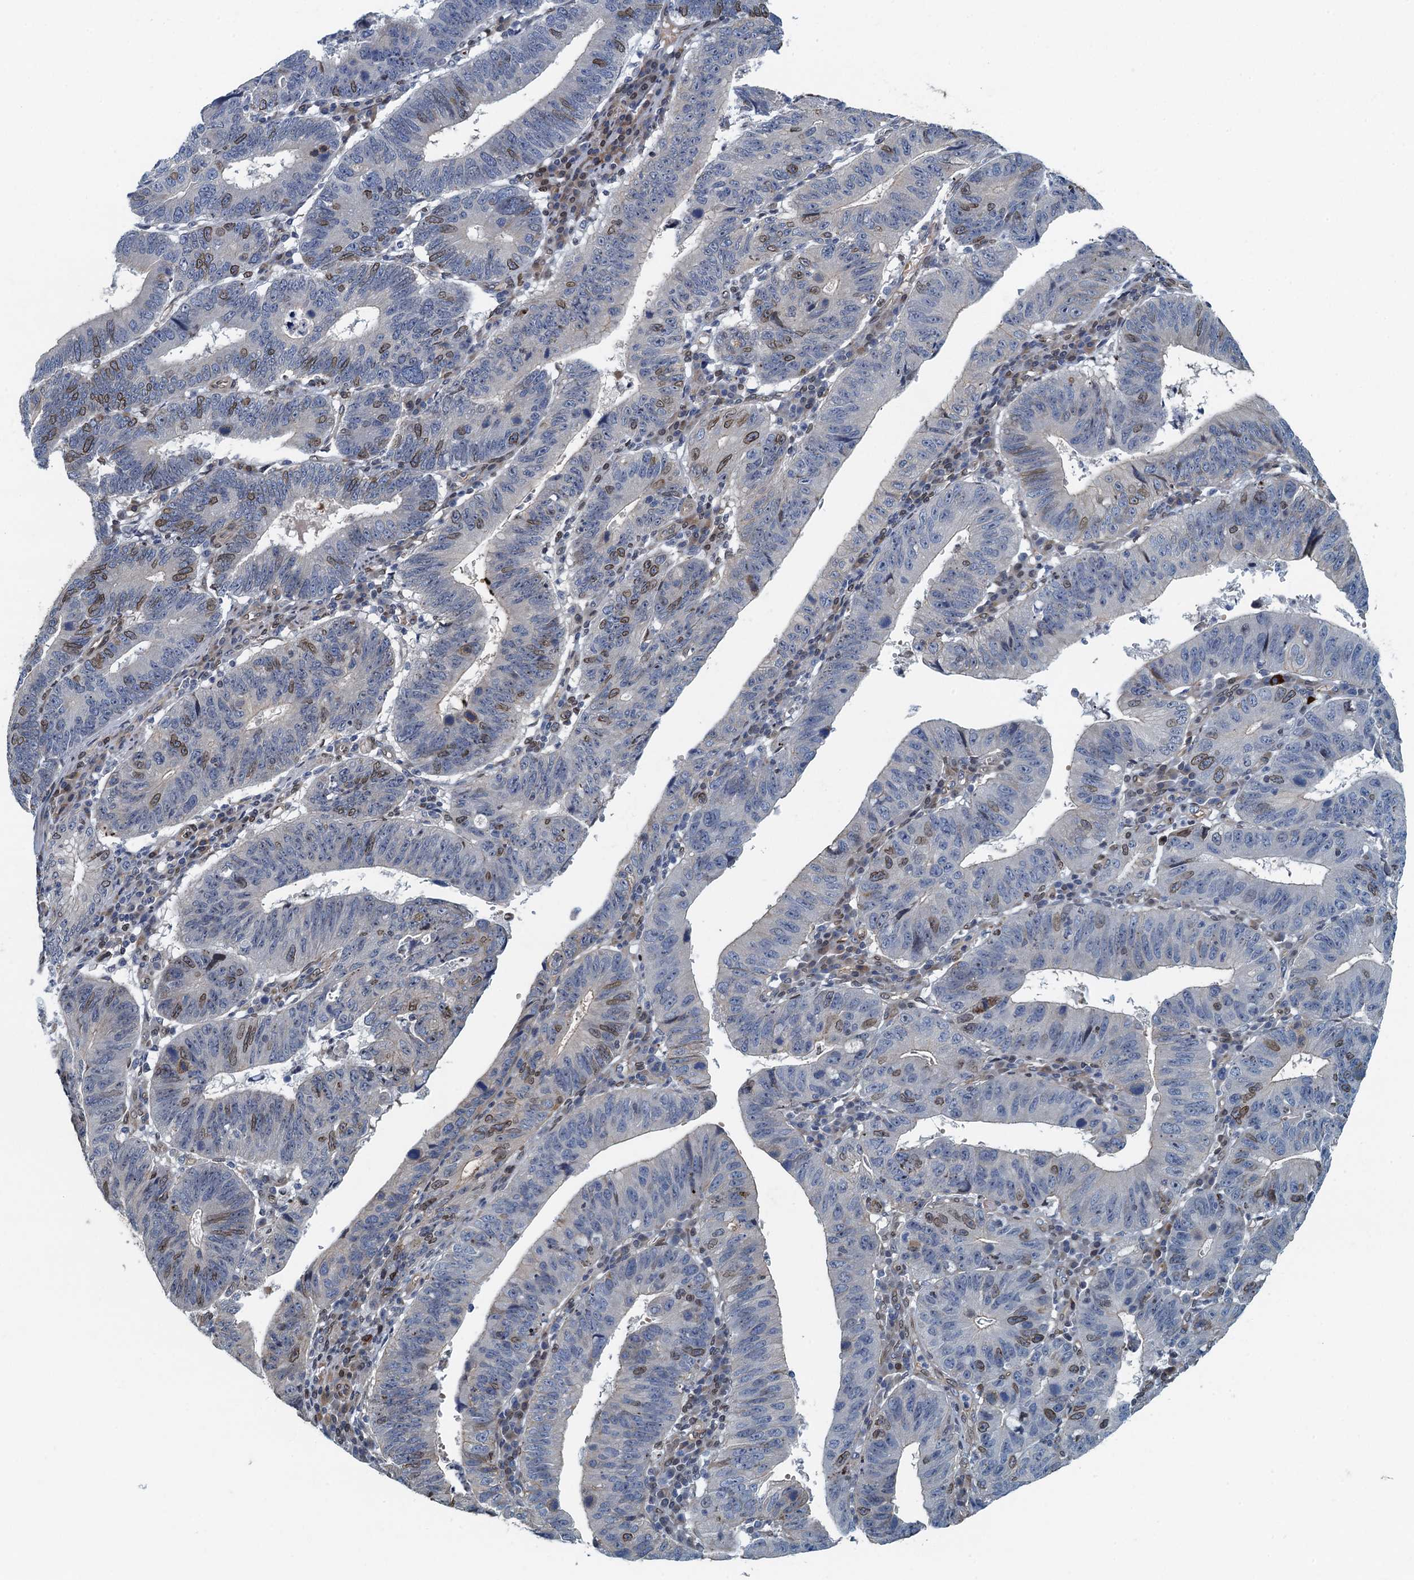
{"staining": {"intensity": "moderate", "quantity": "<25%", "location": "cytoplasmic/membranous,nuclear"}, "tissue": "stomach cancer", "cell_type": "Tumor cells", "image_type": "cancer", "snomed": [{"axis": "morphology", "description": "Adenocarcinoma, NOS"}, {"axis": "topography", "description": "Stomach"}], "caption": "A photomicrograph of human stomach adenocarcinoma stained for a protein displays moderate cytoplasmic/membranous and nuclear brown staining in tumor cells. (Brightfield microscopy of DAB IHC at high magnification).", "gene": "CCDC34", "patient": {"sex": "male", "age": 59}}